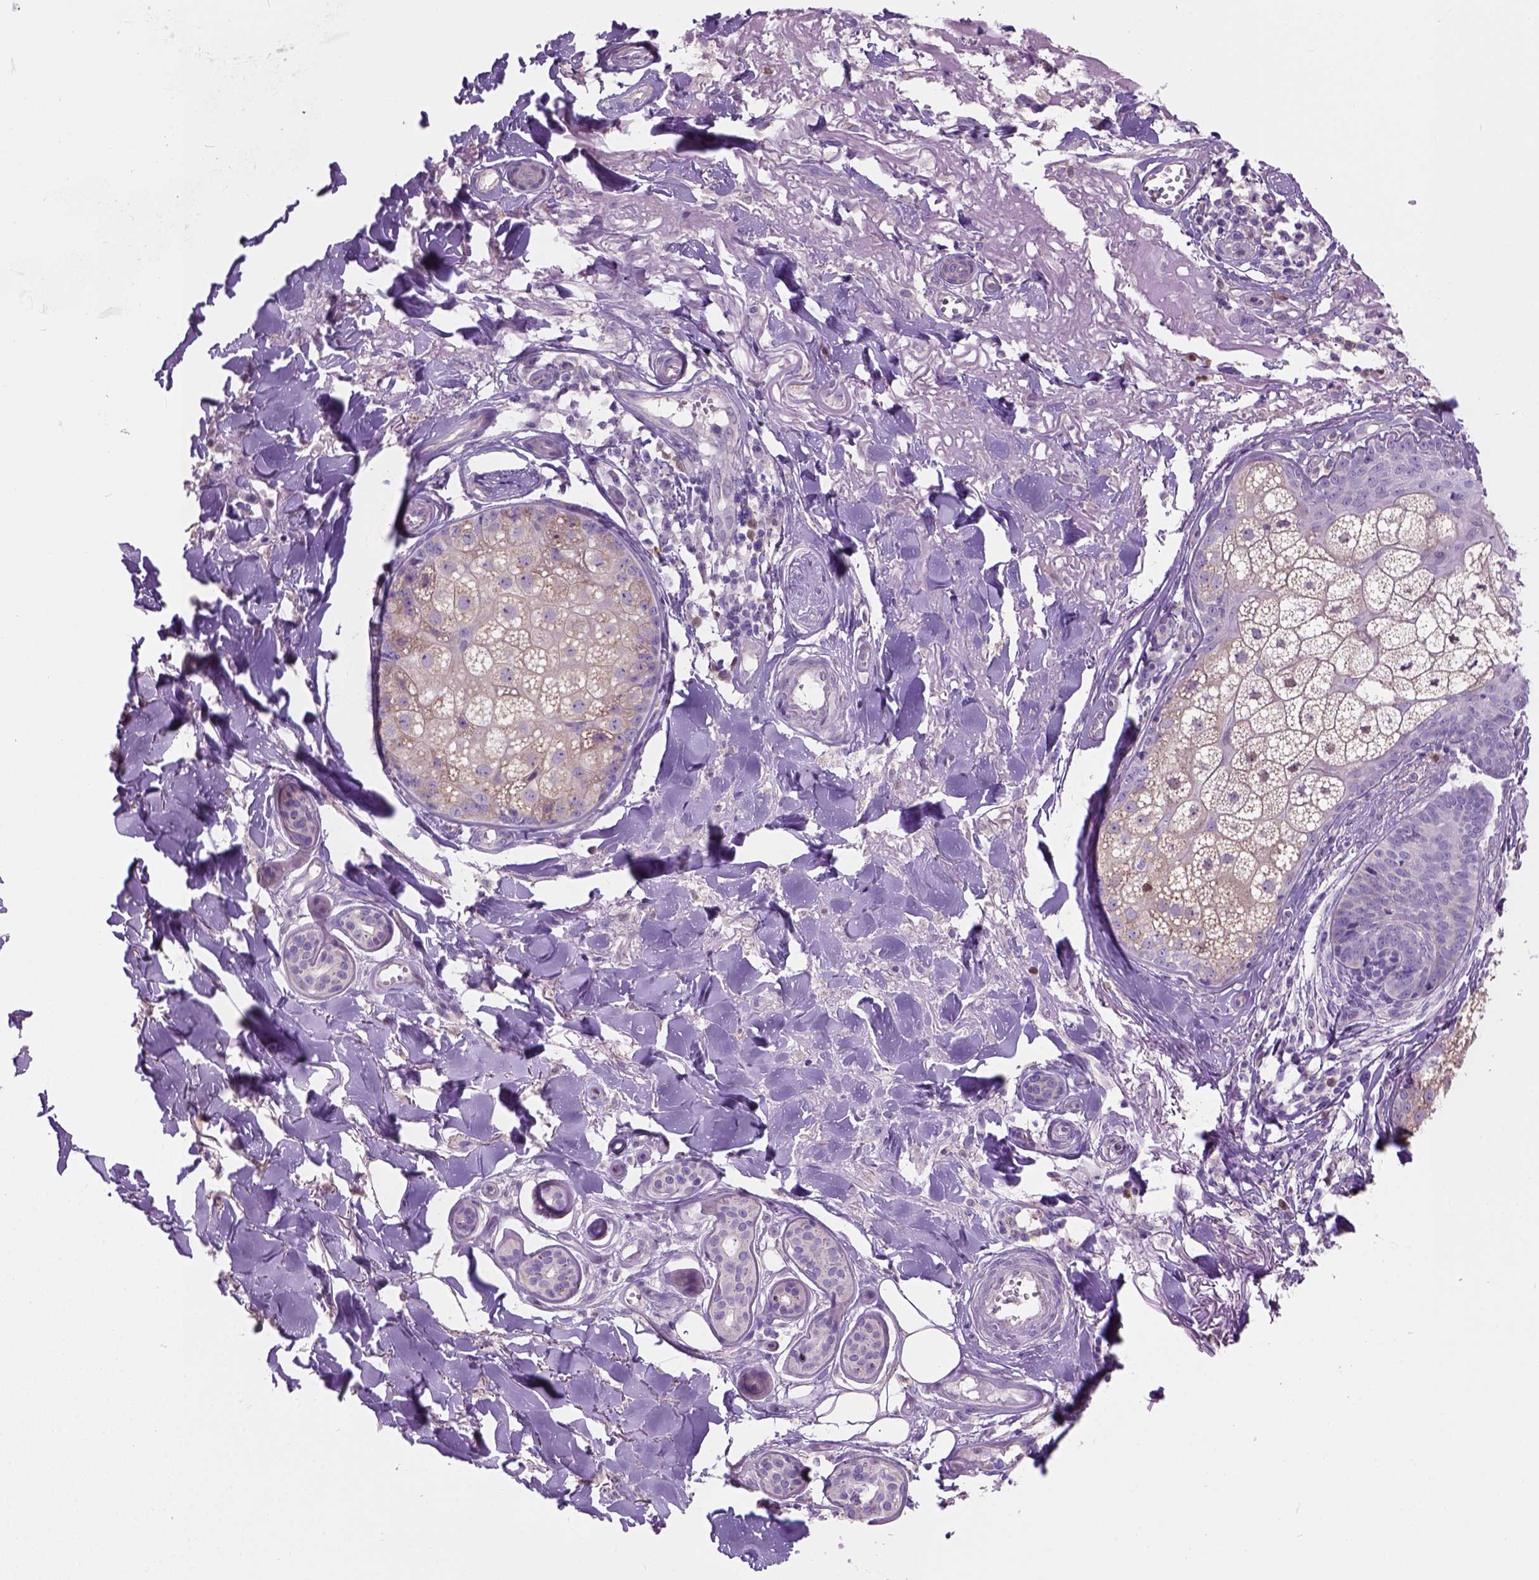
{"staining": {"intensity": "negative", "quantity": "none", "location": "none"}, "tissue": "skin cancer", "cell_type": "Tumor cells", "image_type": "cancer", "snomed": [{"axis": "morphology", "description": "Squamous cell carcinoma, NOS"}, {"axis": "topography", "description": "Skin"}], "caption": "Tumor cells show no significant protein staining in skin cancer. Brightfield microscopy of immunohistochemistry (IHC) stained with DAB (3,3'-diaminobenzidine) (brown) and hematoxylin (blue), captured at high magnification.", "gene": "CD84", "patient": {"sex": "male", "age": 75}}